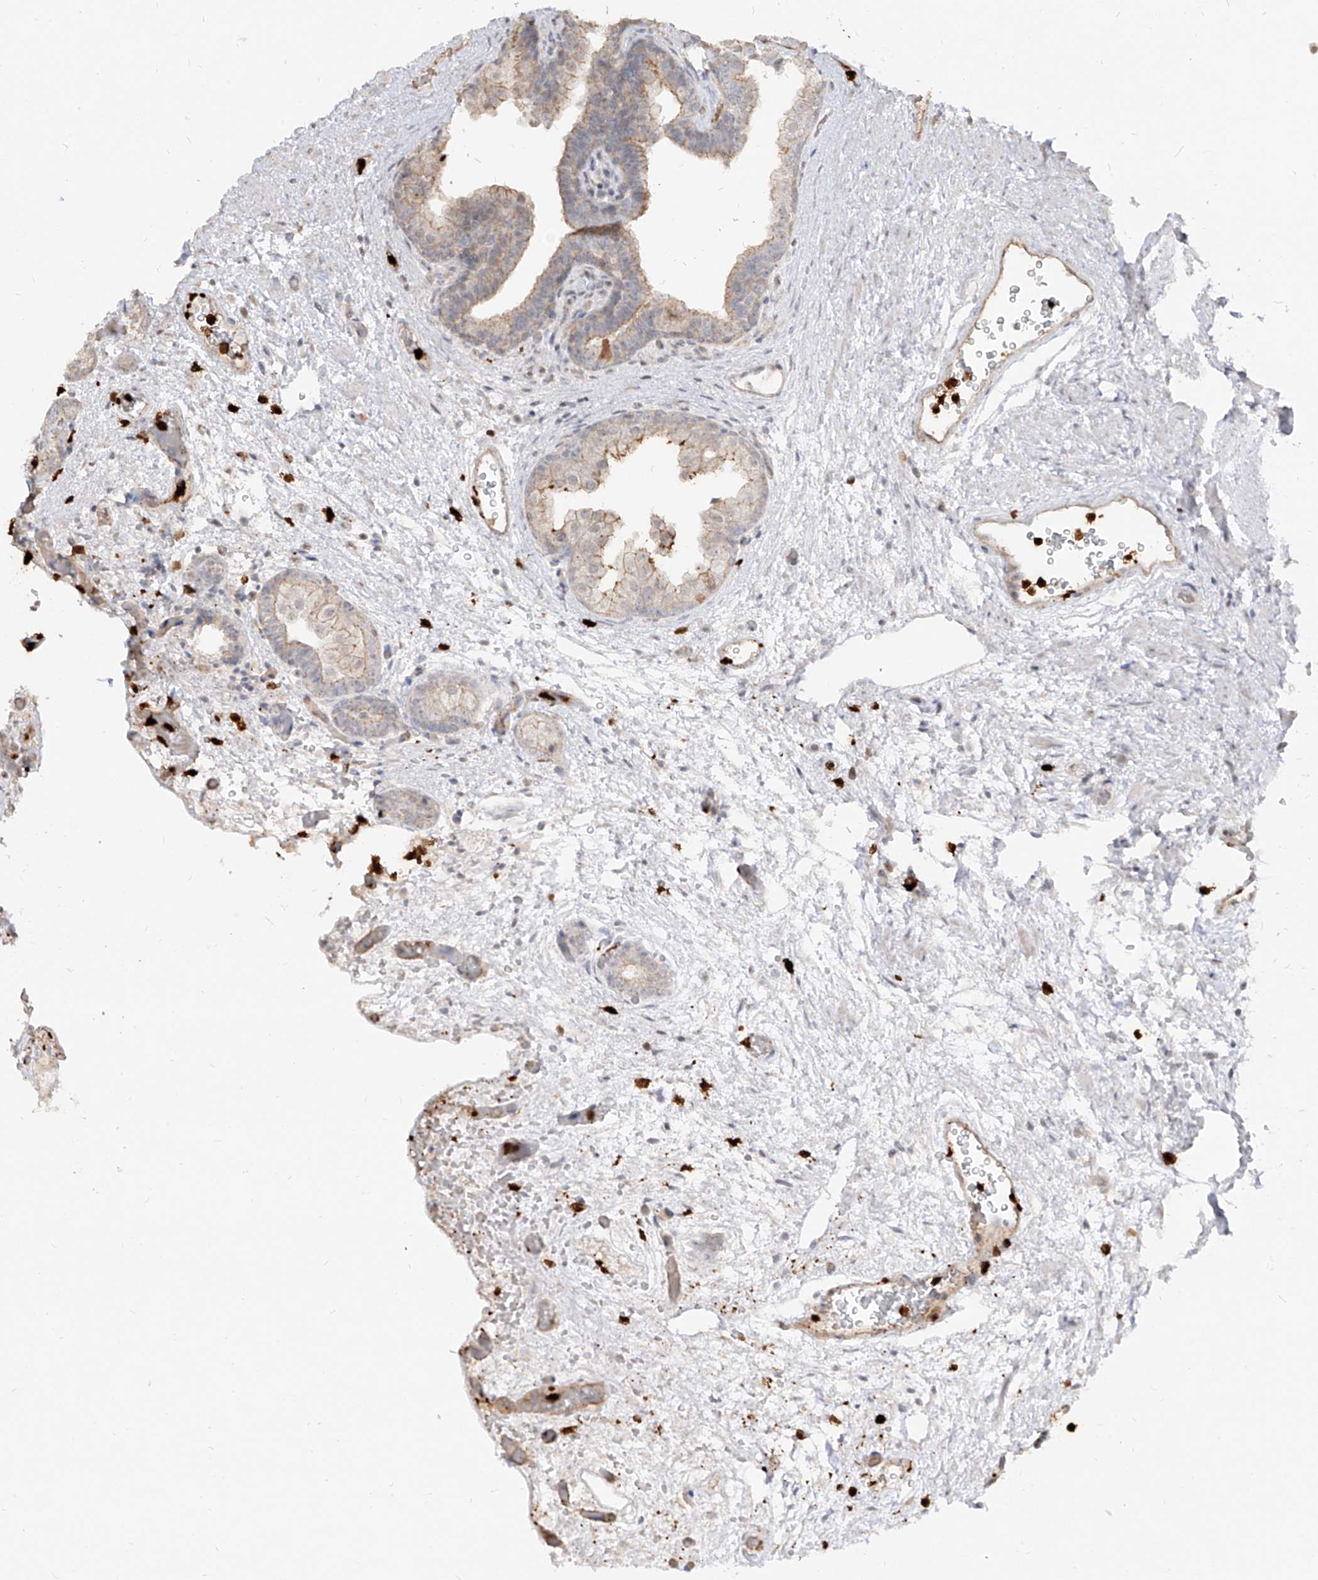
{"staining": {"intensity": "weak", "quantity": ">75%", "location": "cytoplasmic/membranous"}, "tissue": "prostate", "cell_type": "Glandular cells", "image_type": "normal", "snomed": [{"axis": "morphology", "description": "Normal tissue, NOS"}, {"axis": "topography", "description": "Prostate"}], "caption": "The micrograph exhibits staining of unremarkable prostate, revealing weak cytoplasmic/membranous protein expression (brown color) within glandular cells.", "gene": "ZNF227", "patient": {"sex": "male", "age": 48}}